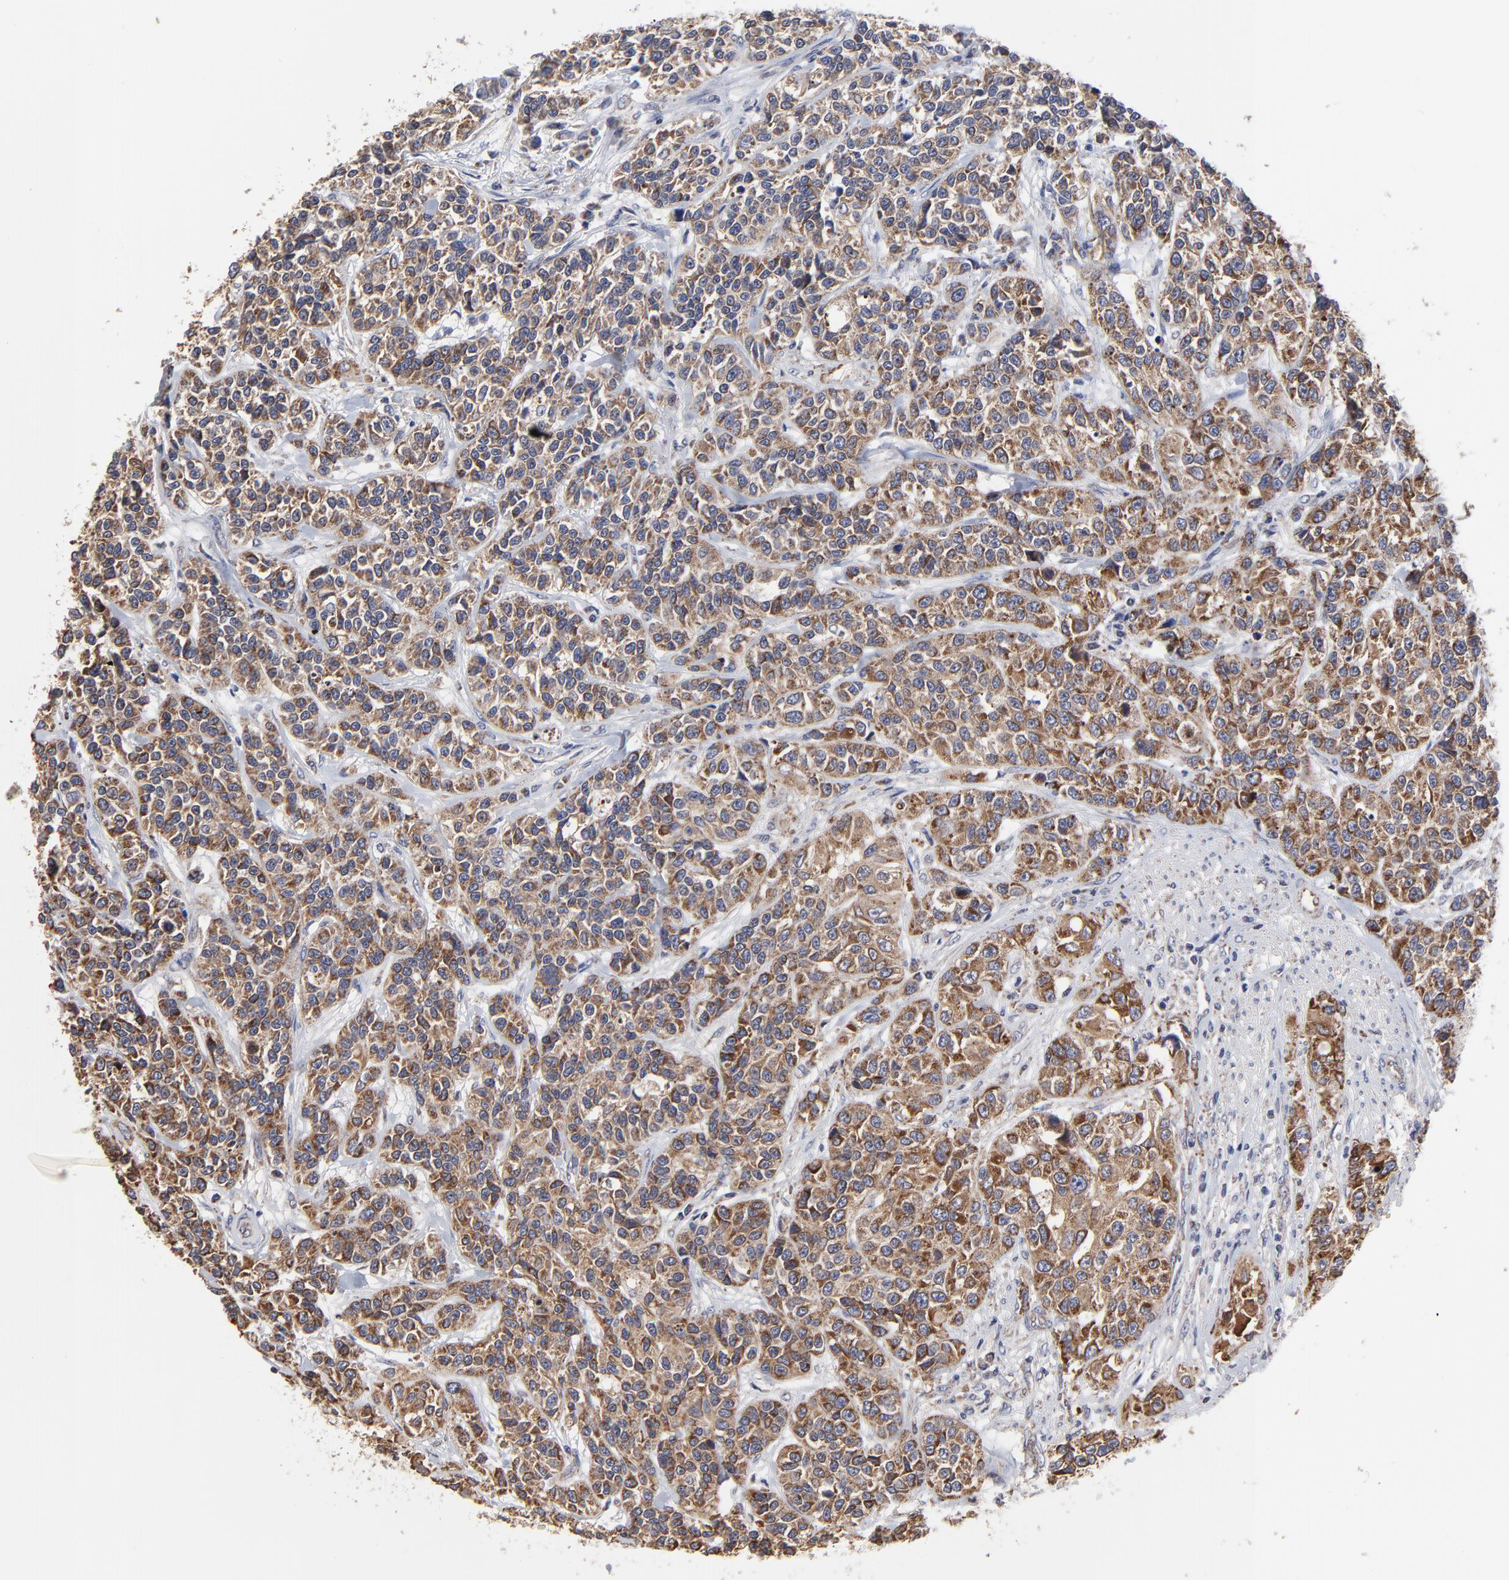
{"staining": {"intensity": "moderate", "quantity": ">75%", "location": "cytoplasmic/membranous"}, "tissue": "urothelial cancer", "cell_type": "Tumor cells", "image_type": "cancer", "snomed": [{"axis": "morphology", "description": "Urothelial carcinoma, High grade"}, {"axis": "topography", "description": "Urinary bladder"}], "caption": "Moderate cytoplasmic/membranous protein positivity is identified in approximately >75% of tumor cells in urothelial cancer.", "gene": "ZNF550", "patient": {"sex": "female", "age": 81}}